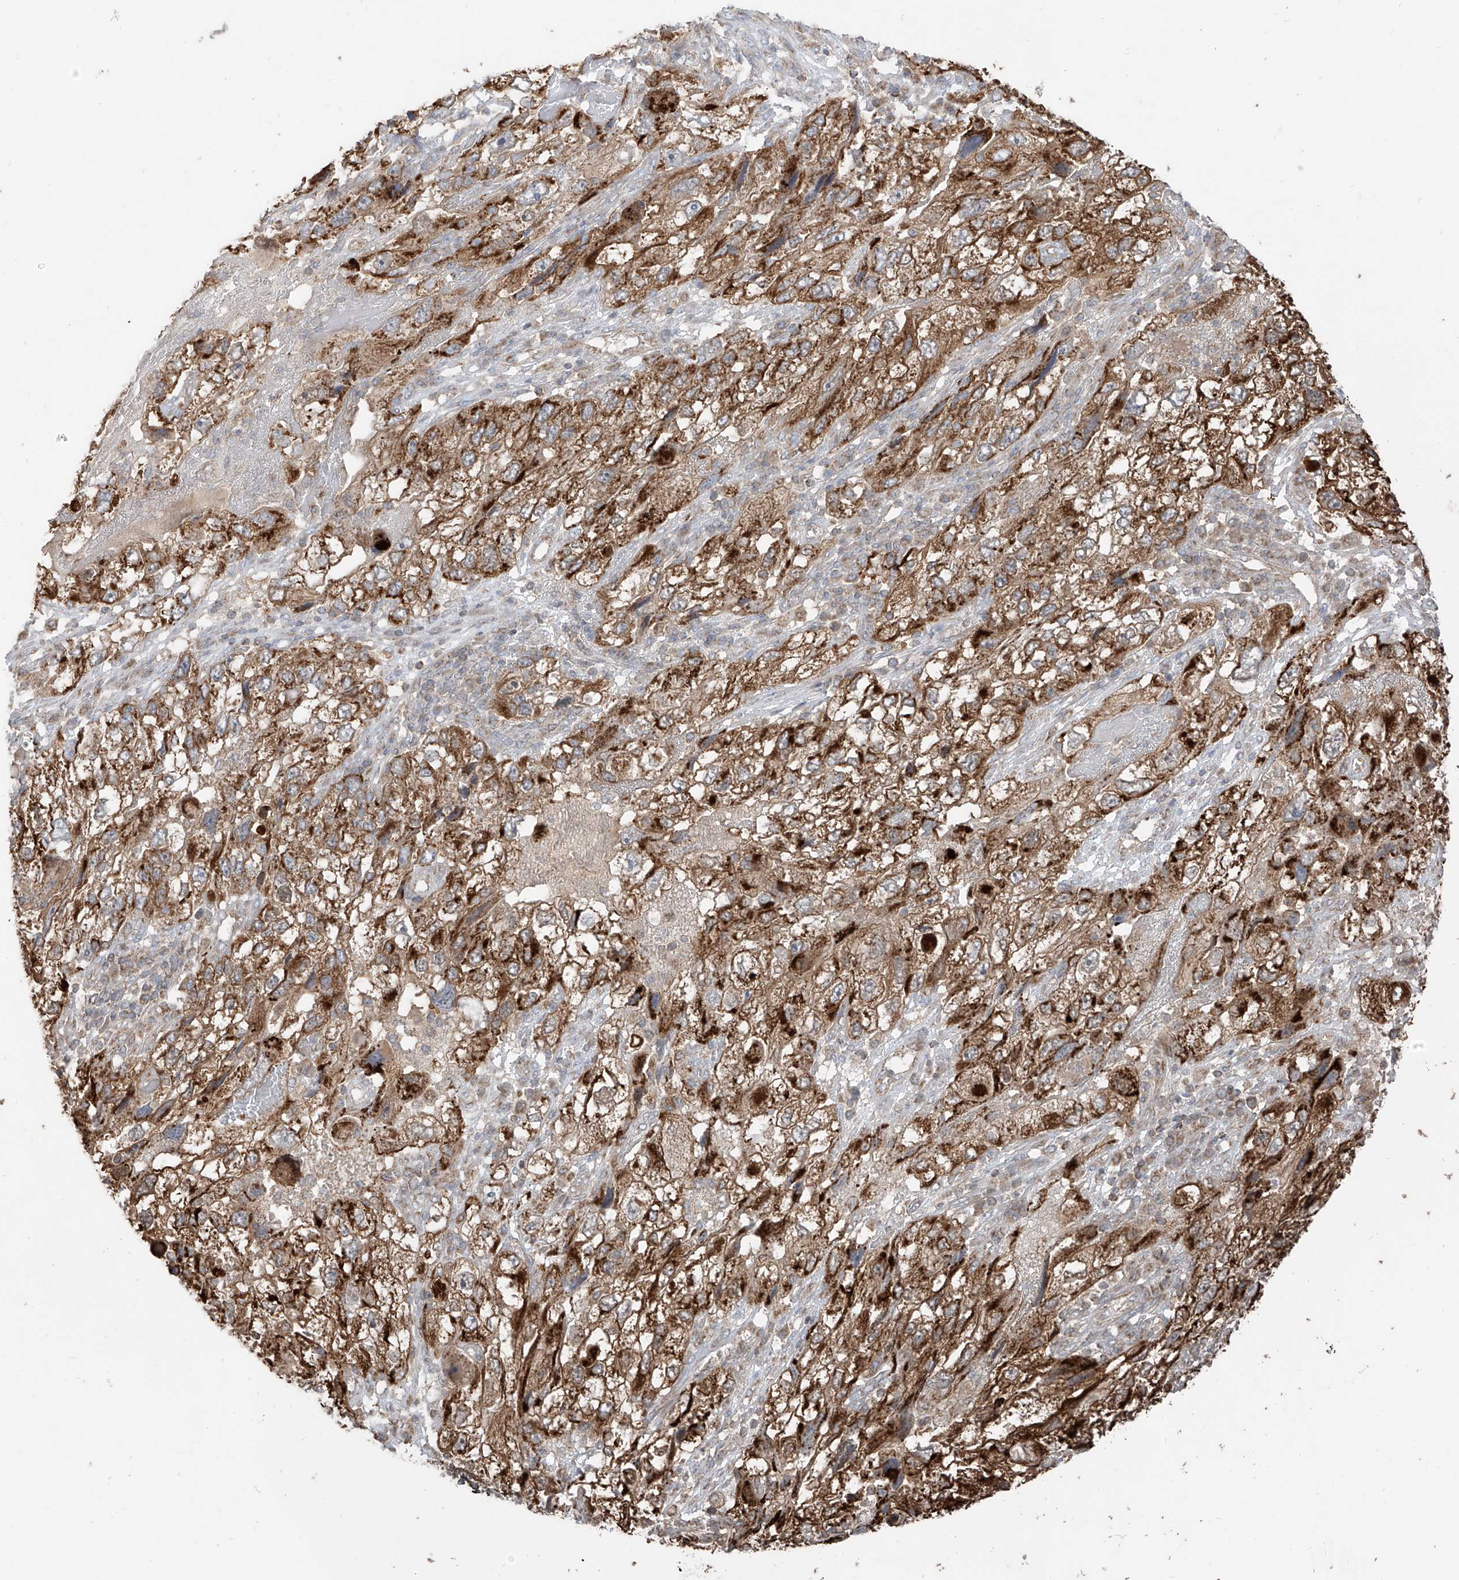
{"staining": {"intensity": "moderate", "quantity": ">75%", "location": "cytoplasmic/membranous"}, "tissue": "endometrial cancer", "cell_type": "Tumor cells", "image_type": "cancer", "snomed": [{"axis": "morphology", "description": "Adenocarcinoma, NOS"}, {"axis": "topography", "description": "Endometrium"}], "caption": "Brown immunohistochemical staining in human endometrial cancer reveals moderate cytoplasmic/membranous expression in approximately >75% of tumor cells. The staining is performed using DAB (3,3'-diaminobenzidine) brown chromogen to label protein expression. The nuclei are counter-stained blue using hematoxylin.", "gene": "ETHE1", "patient": {"sex": "female", "age": 49}}